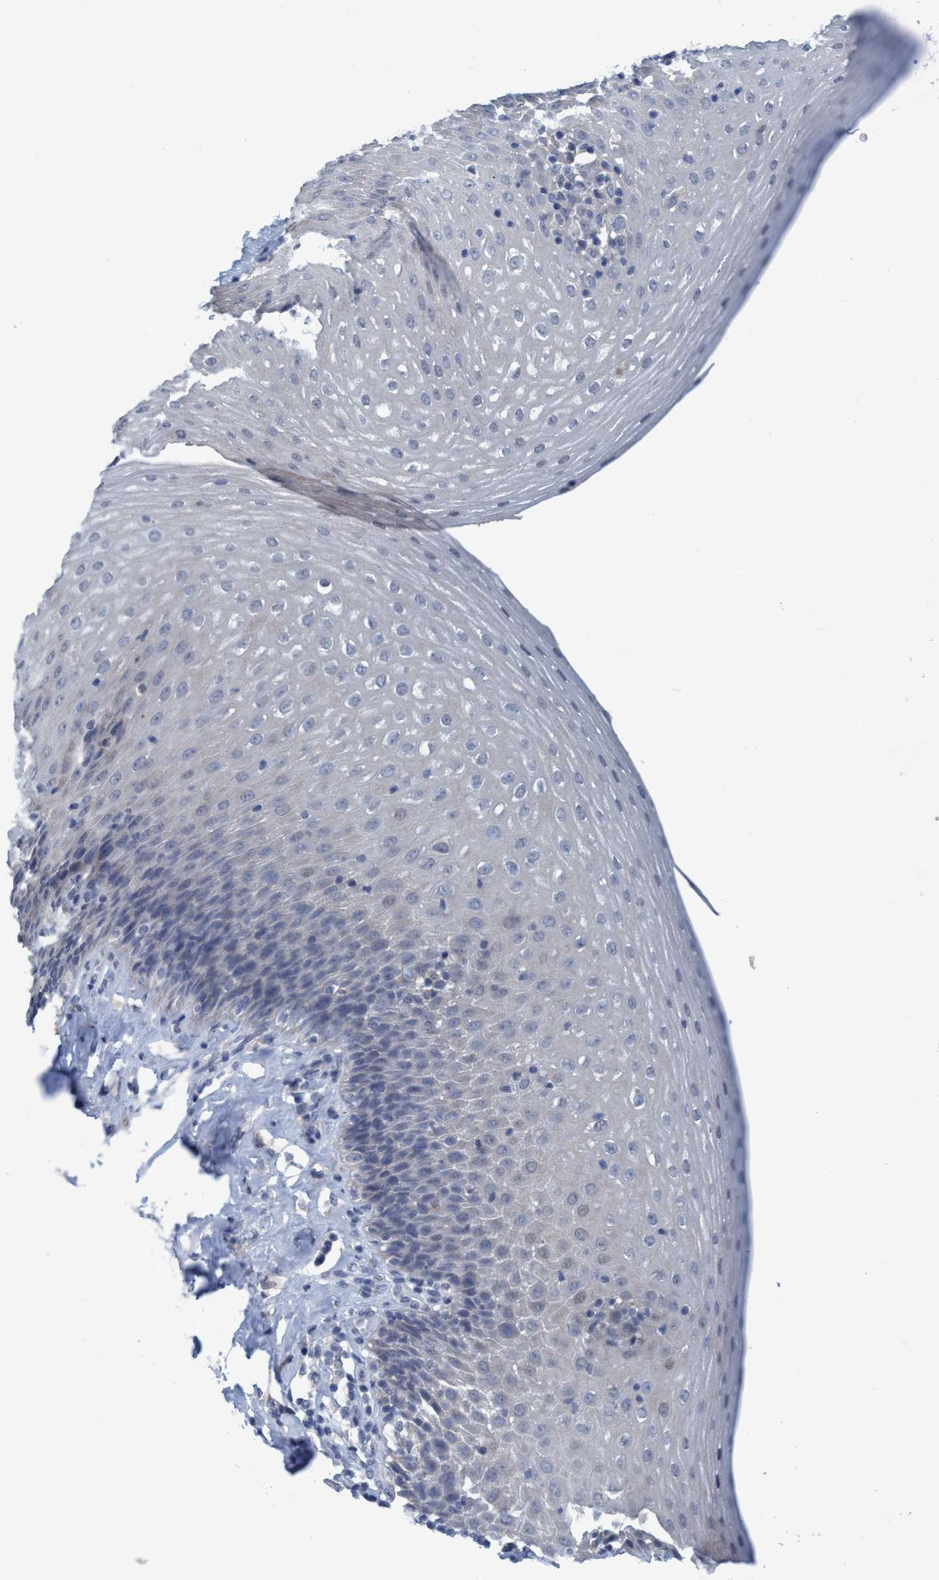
{"staining": {"intensity": "negative", "quantity": "none", "location": "none"}, "tissue": "esophagus", "cell_type": "Squamous epithelial cells", "image_type": "normal", "snomed": [{"axis": "morphology", "description": "Normal tissue, NOS"}, {"axis": "topography", "description": "Esophagus"}], "caption": "Protein analysis of normal esophagus demonstrates no significant expression in squamous epithelial cells.", "gene": "RNF208", "patient": {"sex": "female", "age": 61}}